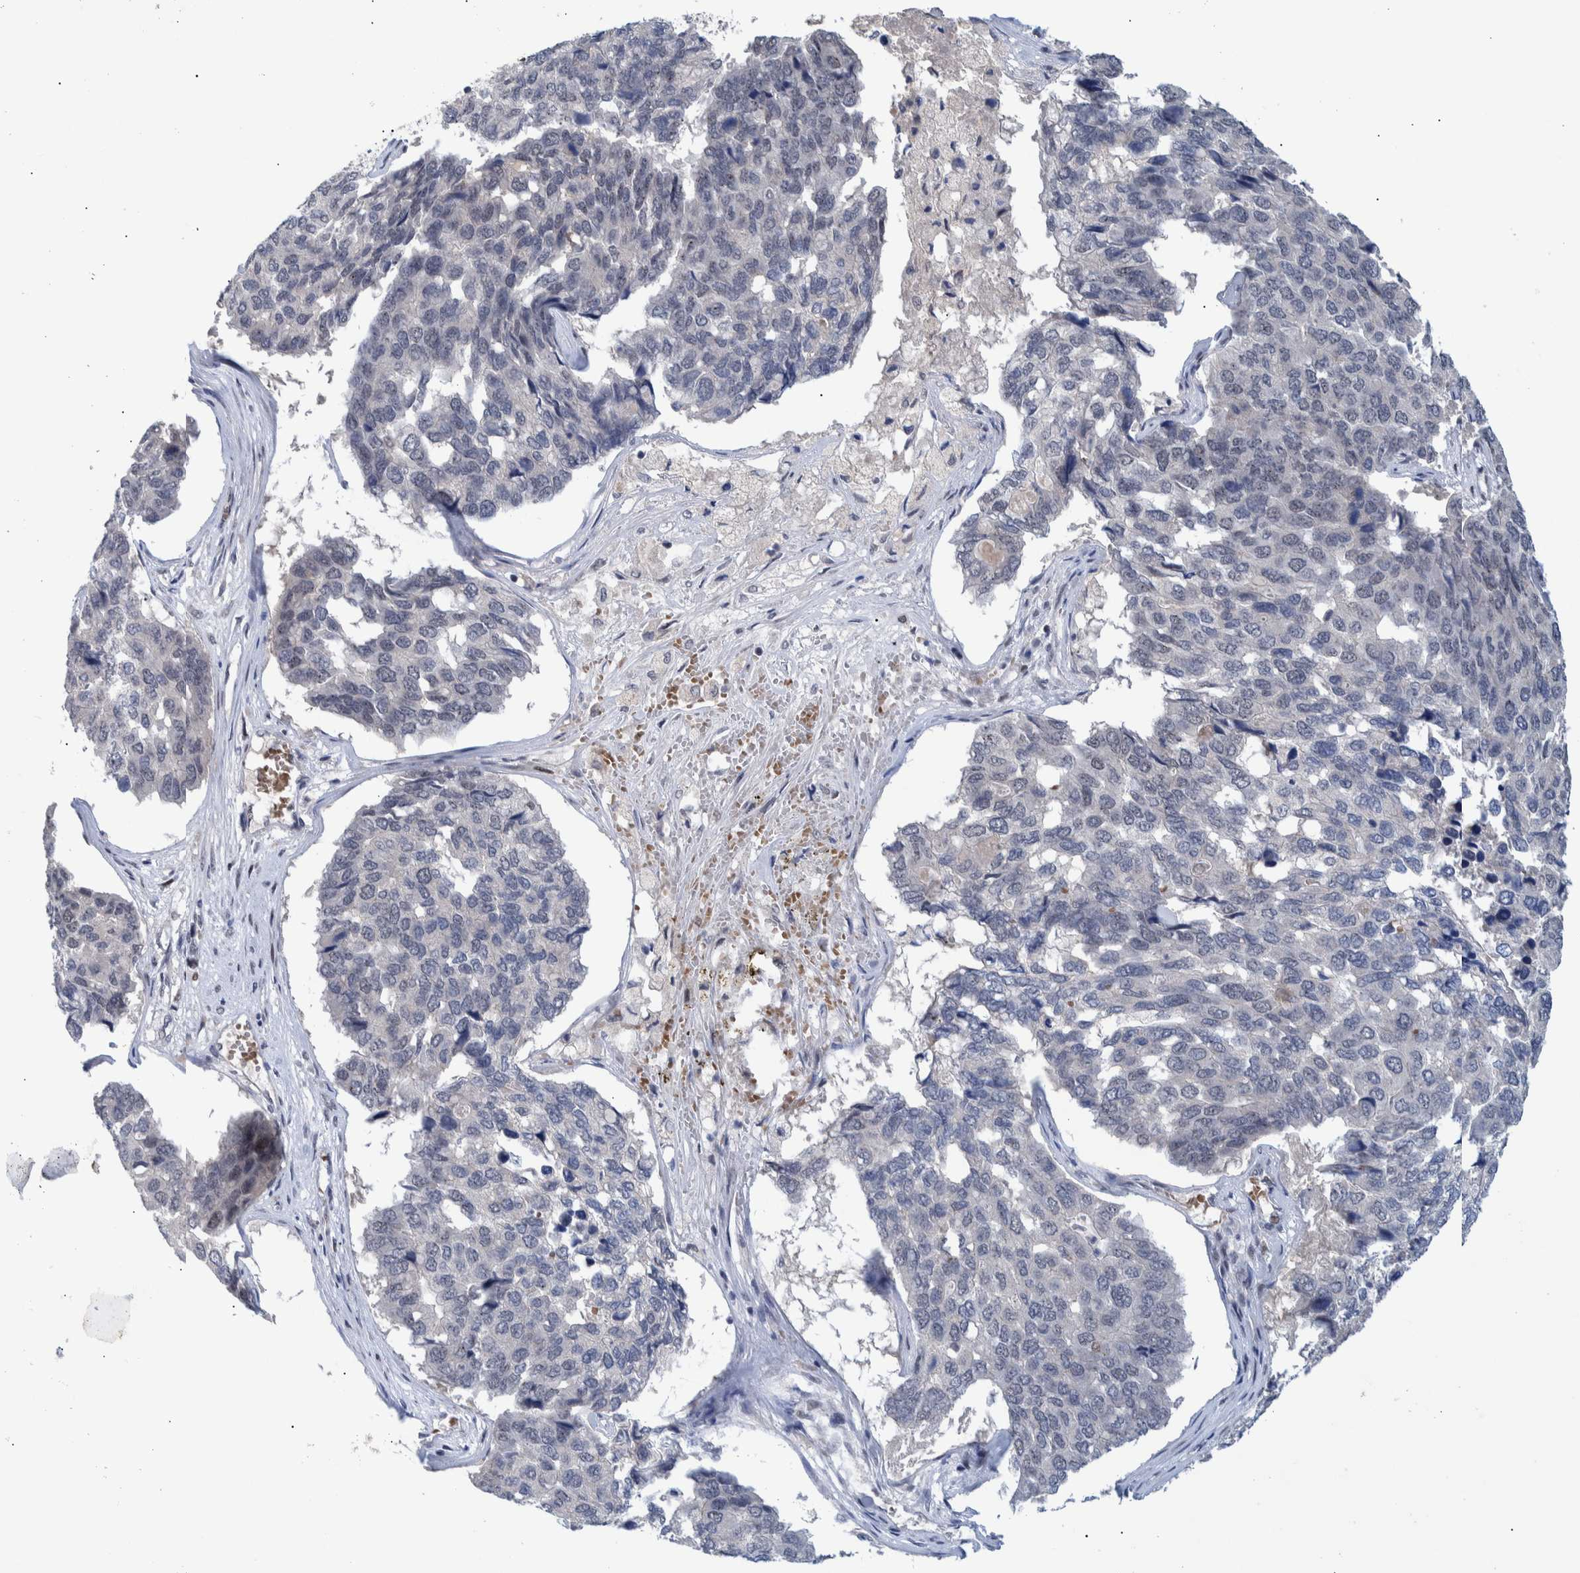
{"staining": {"intensity": "negative", "quantity": "none", "location": "none"}, "tissue": "pancreatic cancer", "cell_type": "Tumor cells", "image_type": "cancer", "snomed": [{"axis": "morphology", "description": "Adenocarcinoma, NOS"}, {"axis": "topography", "description": "Pancreas"}], "caption": "Tumor cells show no significant protein positivity in pancreatic cancer (adenocarcinoma).", "gene": "ESRP1", "patient": {"sex": "male", "age": 50}}